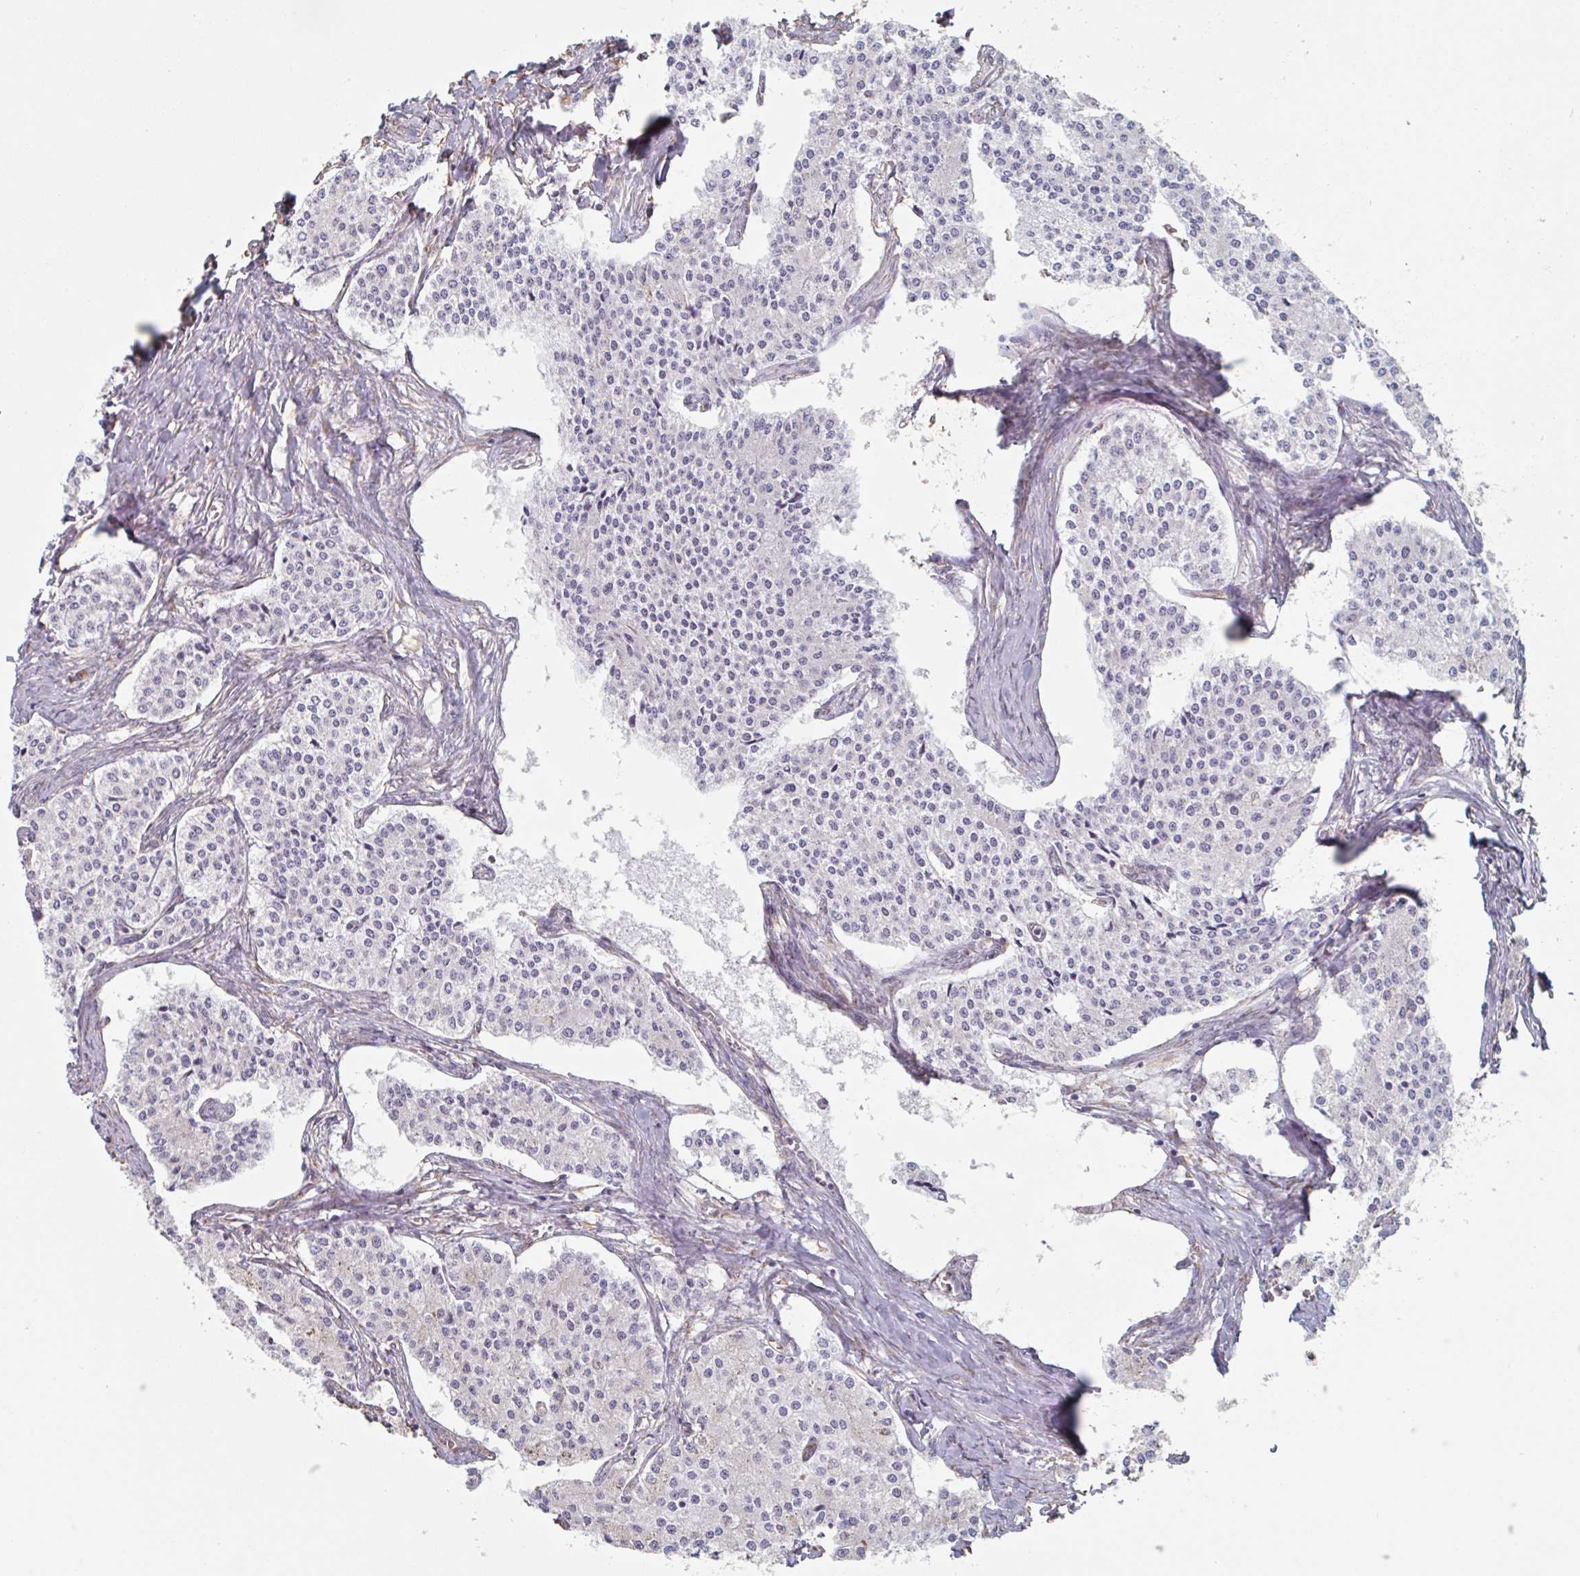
{"staining": {"intensity": "negative", "quantity": "none", "location": "none"}, "tissue": "carcinoid", "cell_type": "Tumor cells", "image_type": "cancer", "snomed": [{"axis": "morphology", "description": "Carcinoid, malignant, NOS"}, {"axis": "topography", "description": "Colon"}], "caption": "The photomicrograph demonstrates no significant positivity in tumor cells of carcinoid.", "gene": "RAB5IF", "patient": {"sex": "female", "age": 52}}